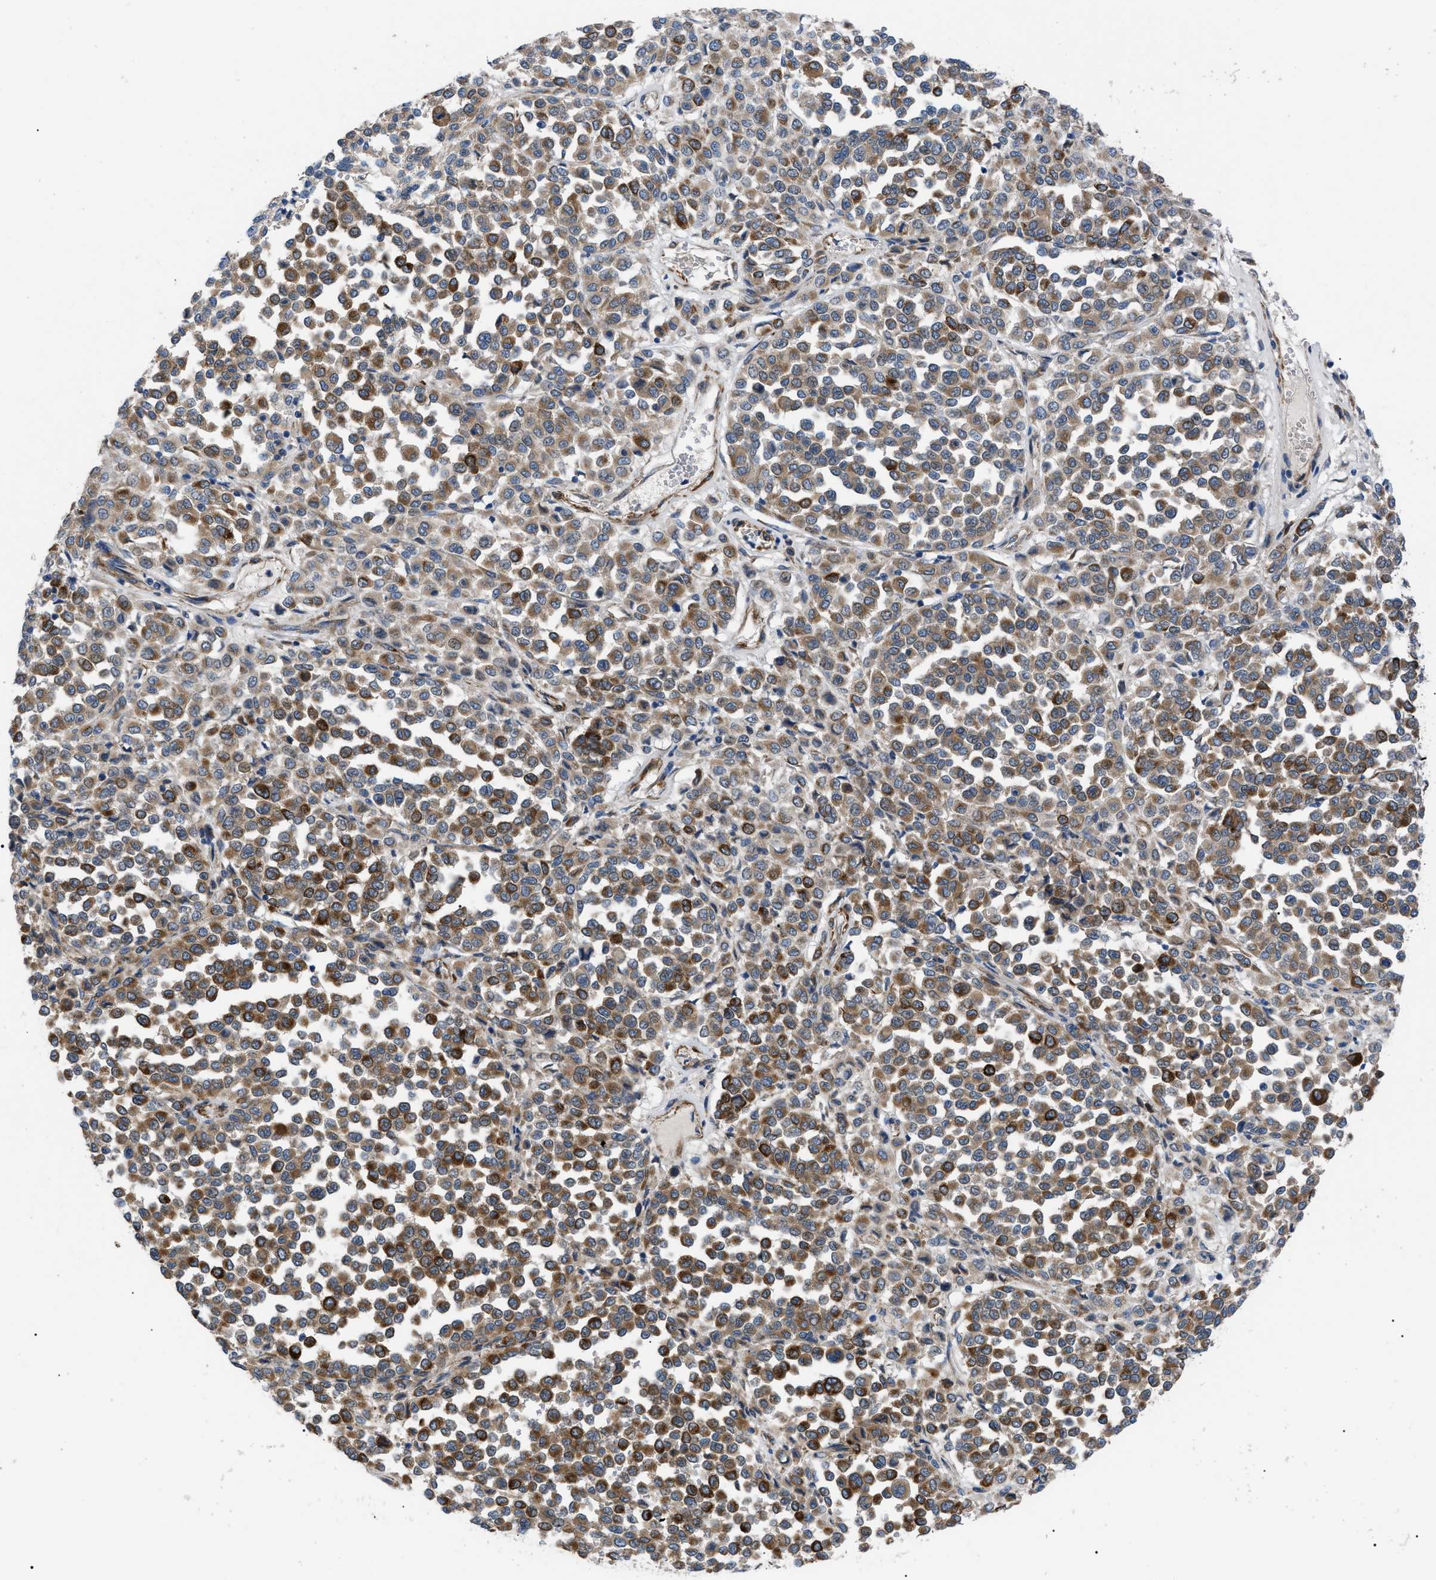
{"staining": {"intensity": "moderate", "quantity": ">75%", "location": "cytoplasmic/membranous"}, "tissue": "melanoma", "cell_type": "Tumor cells", "image_type": "cancer", "snomed": [{"axis": "morphology", "description": "Malignant melanoma, Metastatic site"}, {"axis": "topography", "description": "Pancreas"}], "caption": "Immunohistochemistry (IHC) histopathology image of neoplastic tissue: human melanoma stained using immunohistochemistry (IHC) demonstrates medium levels of moderate protein expression localized specifically in the cytoplasmic/membranous of tumor cells, appearing as a cytoplasmic/membranous brown color.", "gene": "MYO10", "patient": {"sex": "female", "age": 30}}